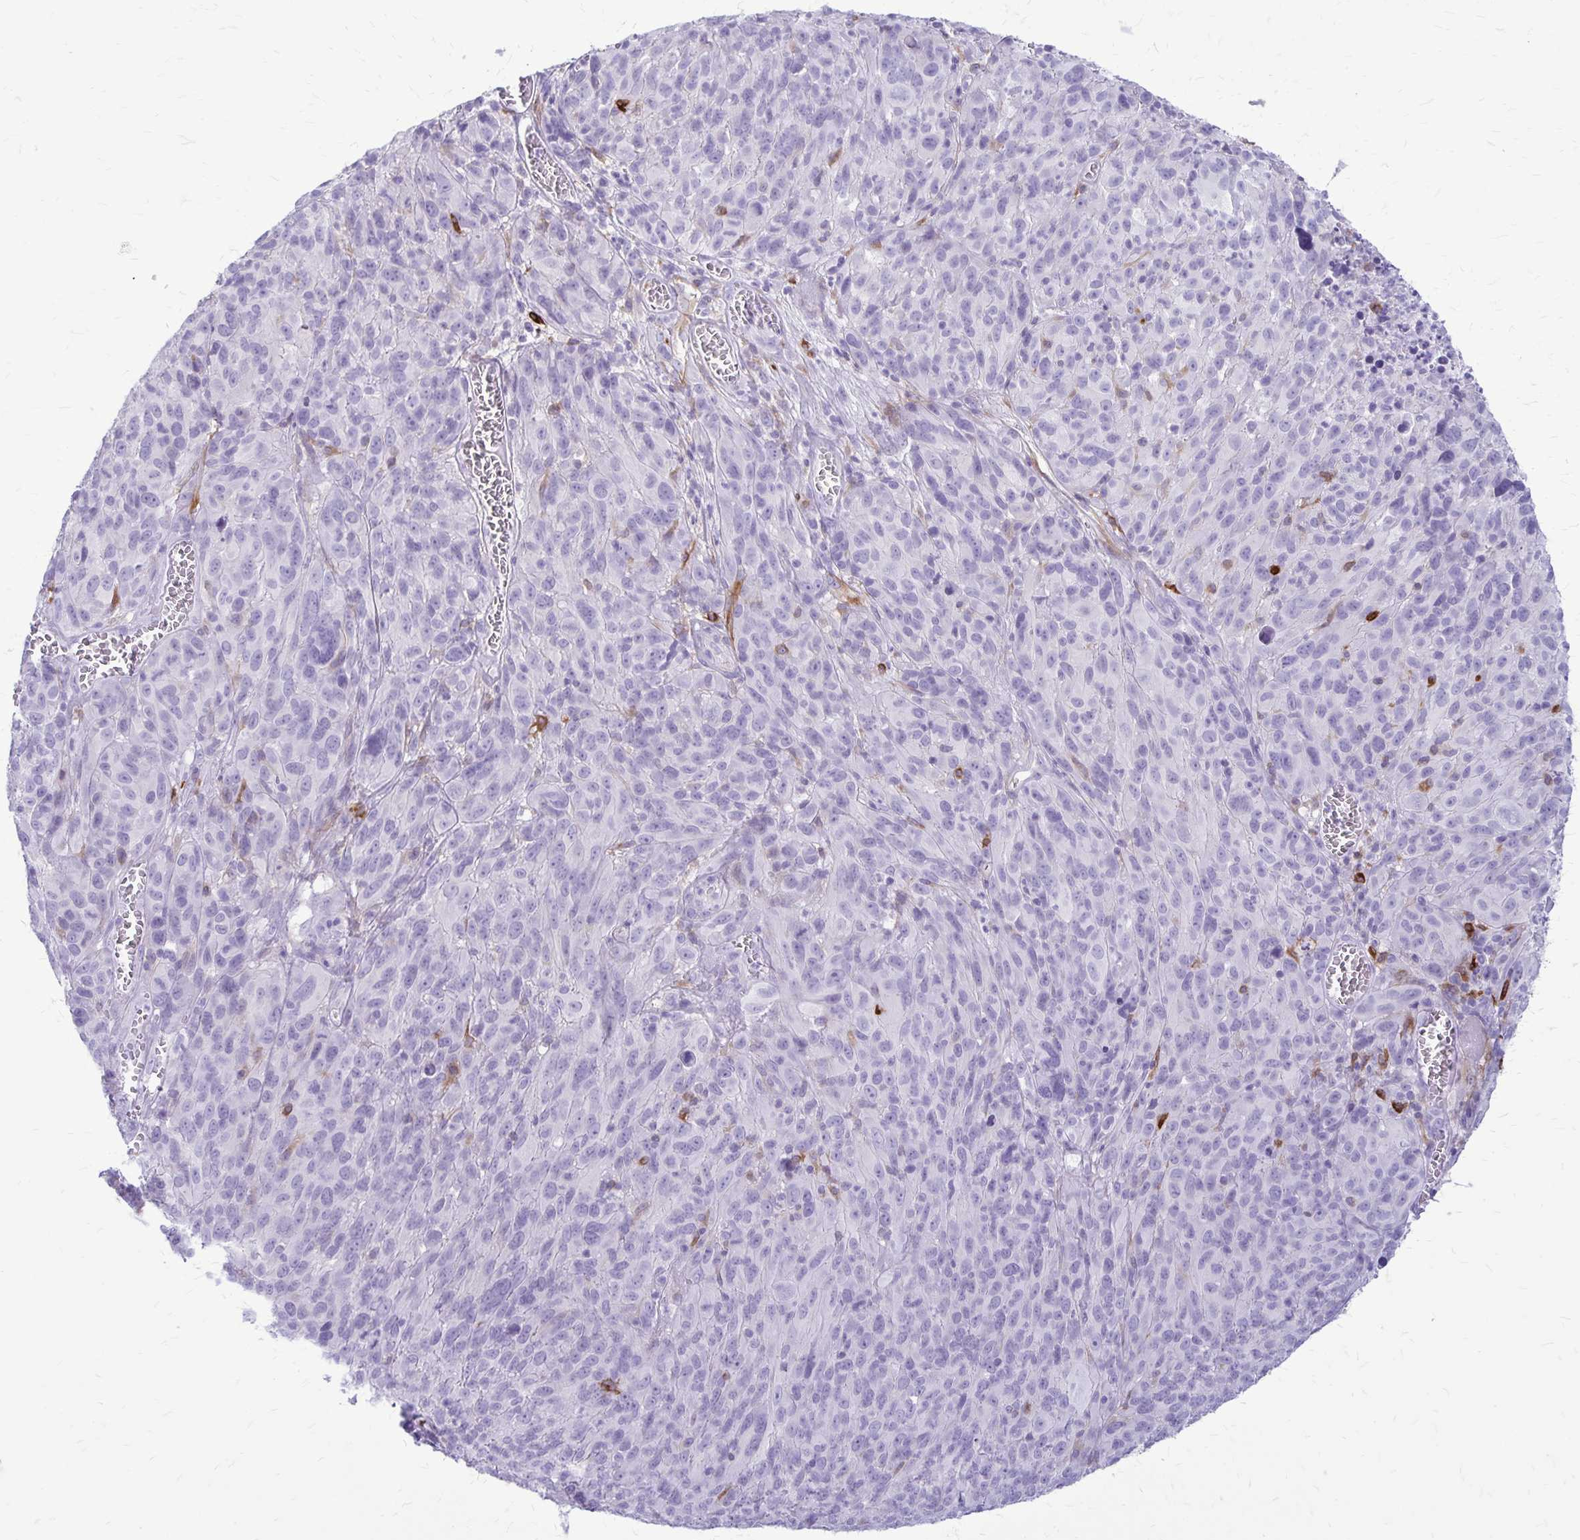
{"staining": {"intensity": "negative", "quantity": "none", "location": "none"}, "tissue": "melanoma", "cell_type": "Tumor cells", "image_type": "cancer", "snomed": [{"axis": "morphology", "description": "Malignant melanoma, NOS"}, {"axis": "topography", "description": "Skin"}], "caption": "Histopathology image shows no protein expression in tumor cells of malignant melanoma tissue. (Brightfield microscopy of DAB IHC at high magnification).", "gene": "RTN1", "patient": {"sex": "male", "age": 51}}